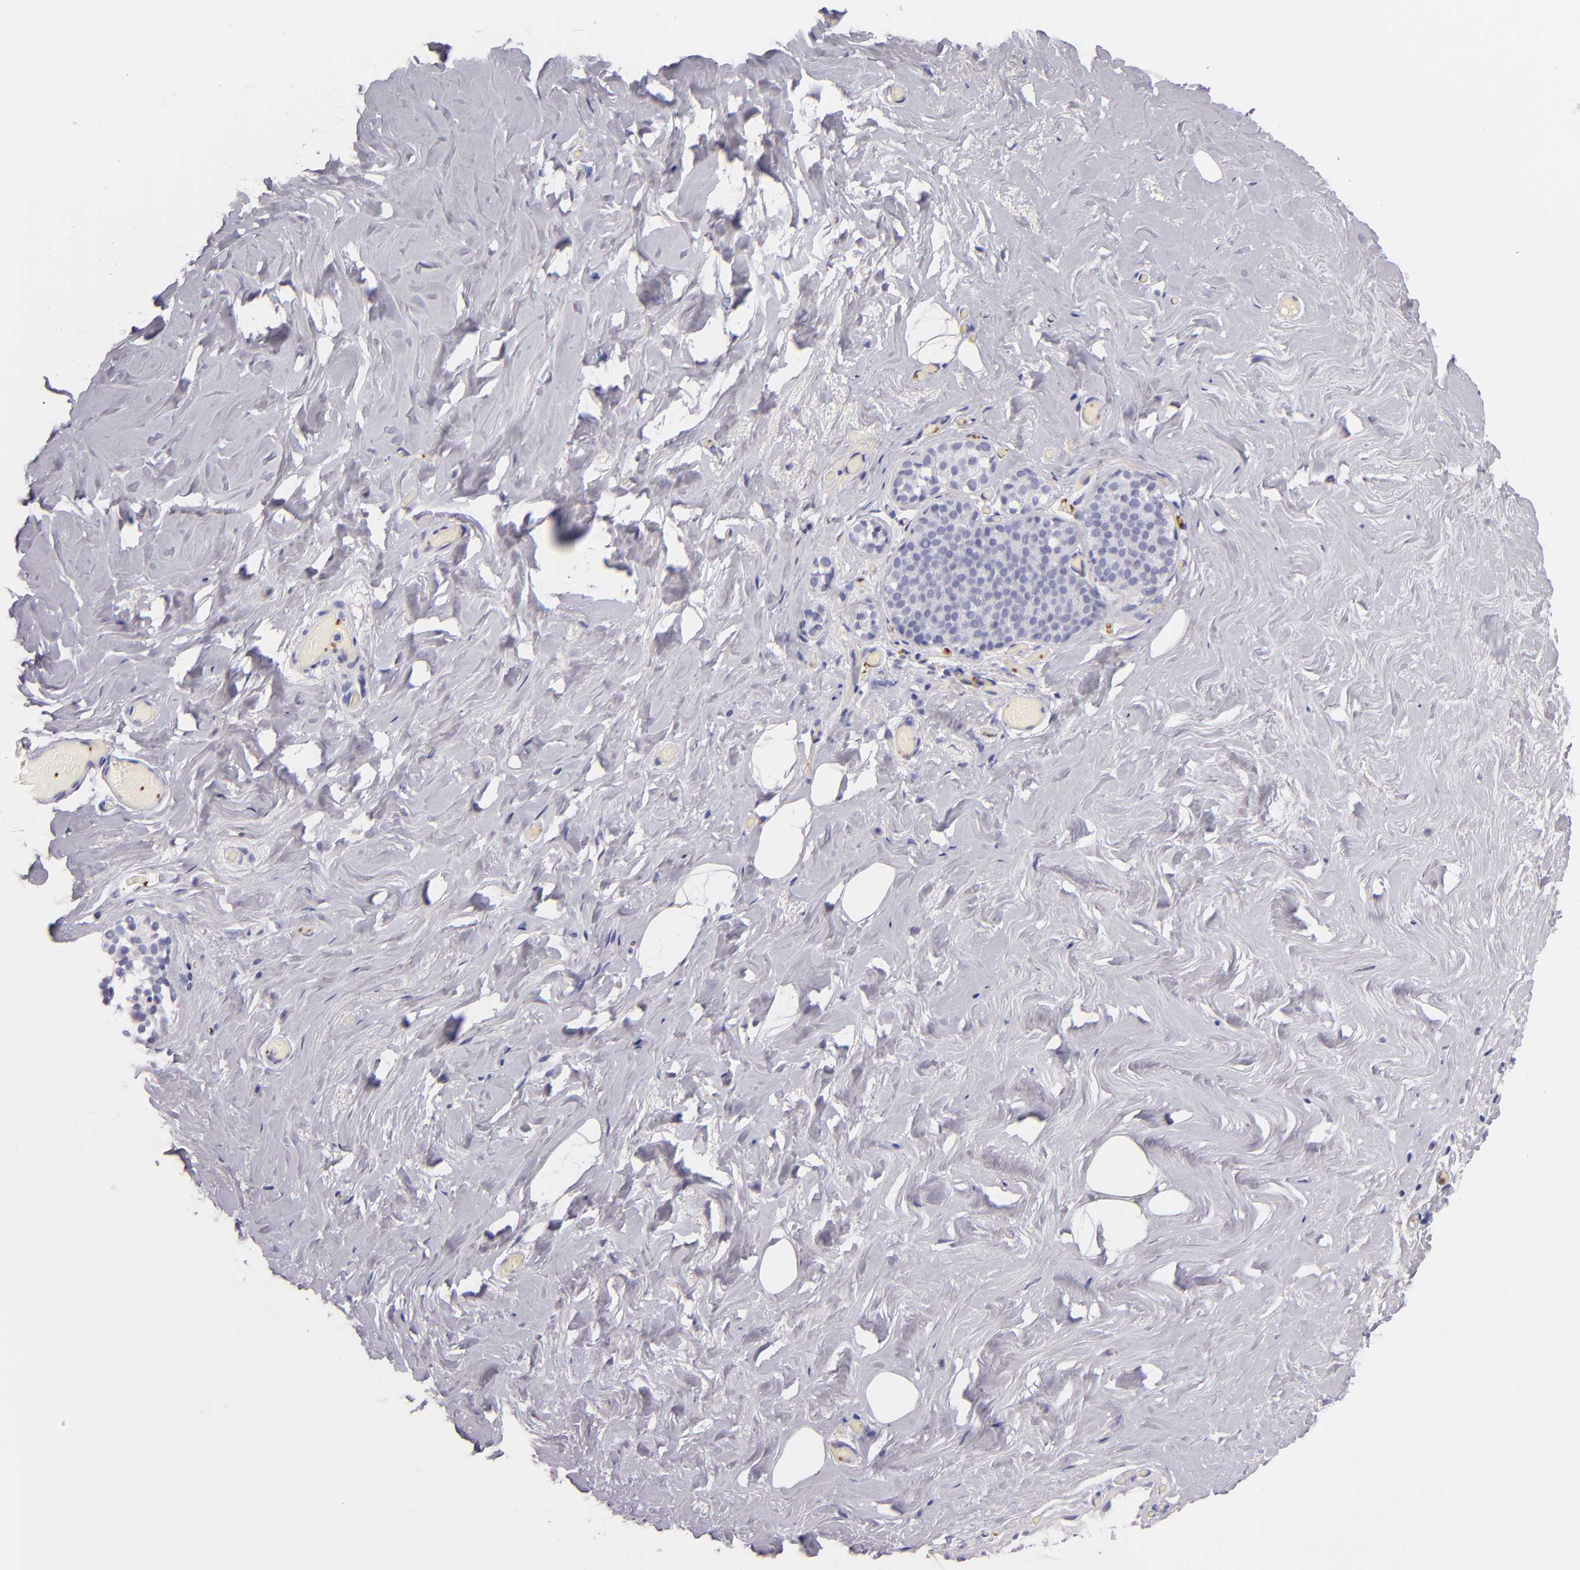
{"staining": {"intensity": "negative", "quantity": "none", "location": "none"}, "tissue": "breast", "cell_type": "Adipocytes", "image_type": "normal", "snomed": [{"axis": "morphology", "description": "Normal tissue, NOS"}, {"axis": "topography", "description": "Breast"}], "caption": "Immunohistochemistry photomicrograph of benign breast: human breast stained with DAB (3,3'-diaminobenzidine) shows no significant protein positivity in adipocytes.", "gene": "GP1BA", "patient": {"sex": "female", "age": 75}}